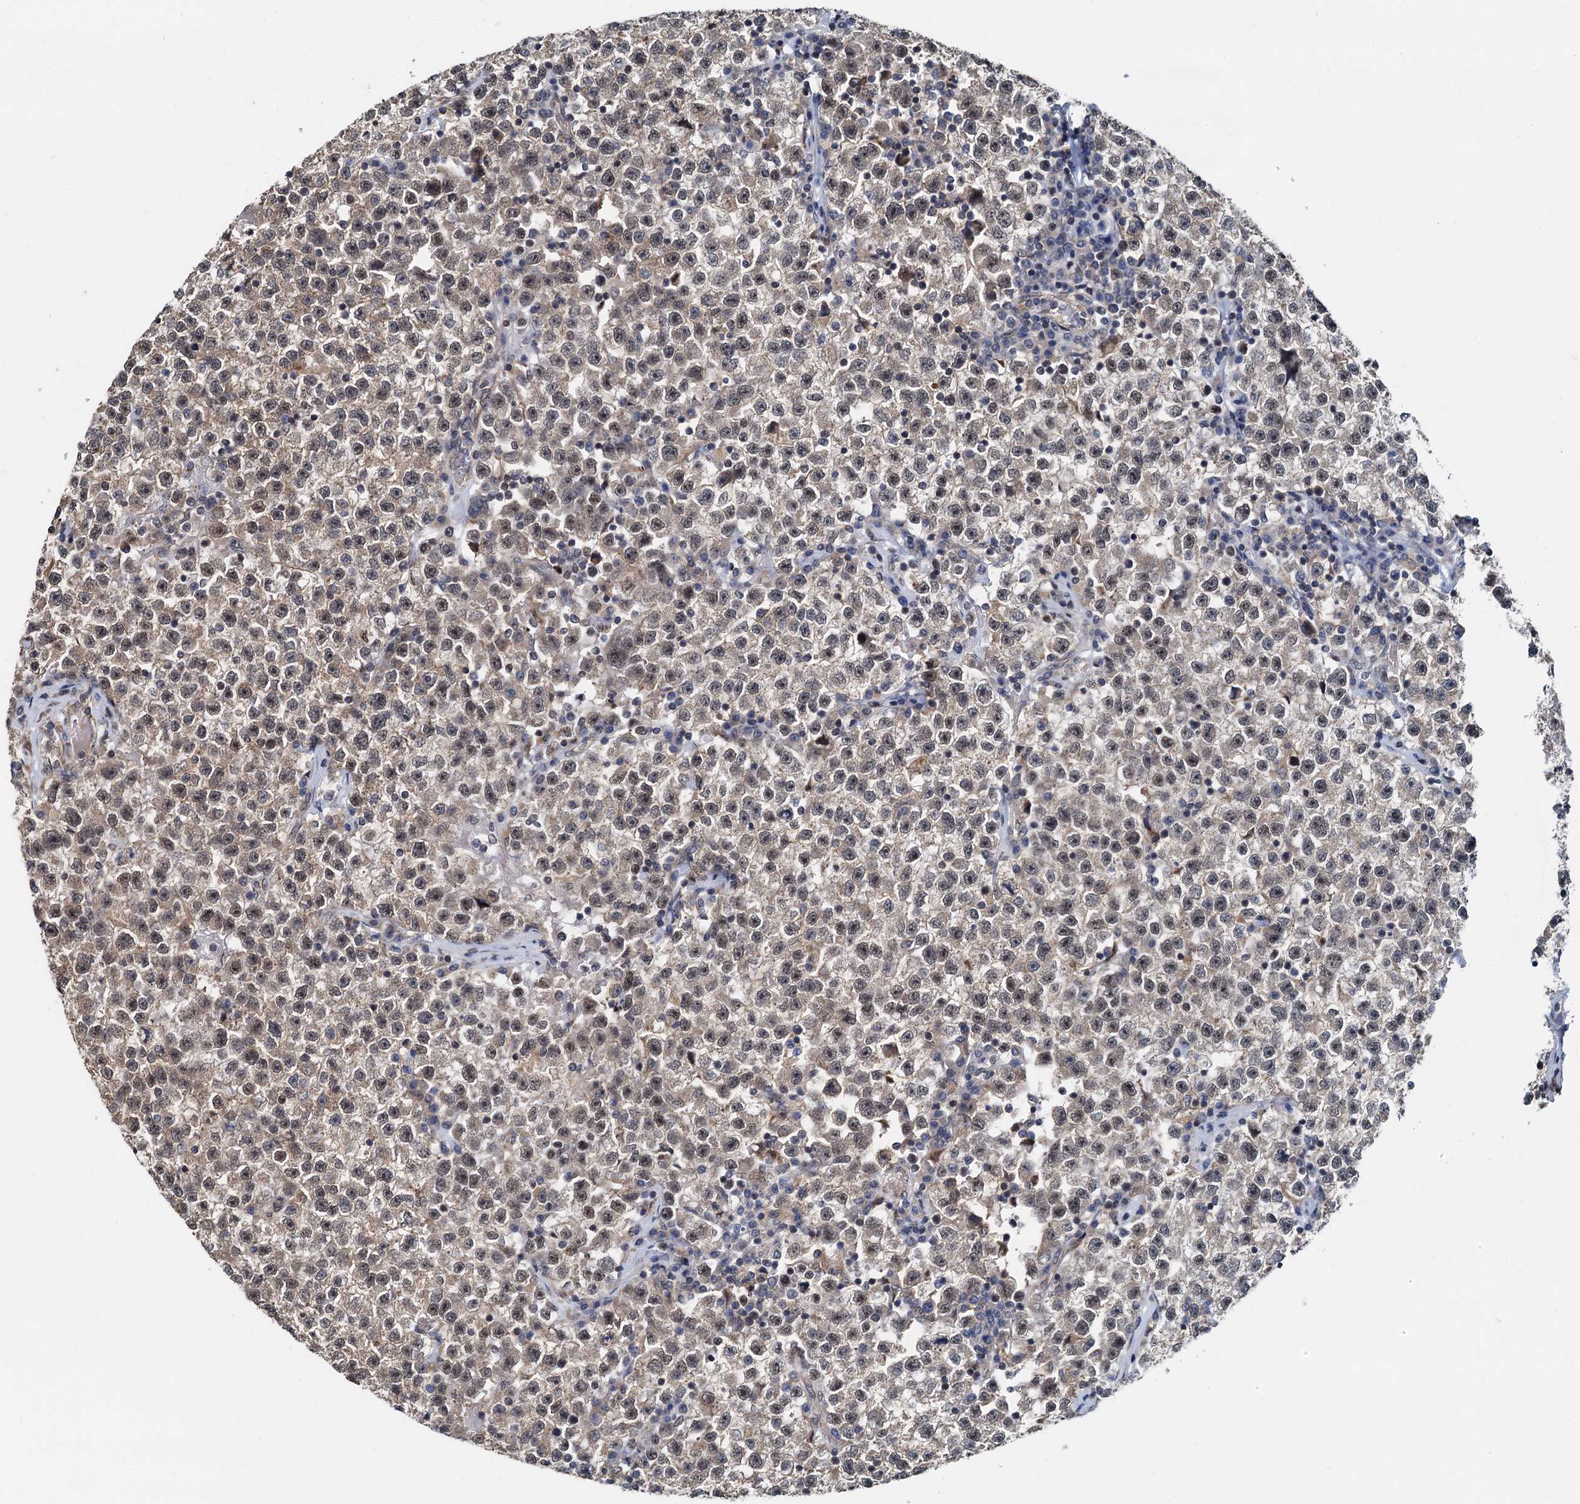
{"staining": {"intensity": "weak", "quantity": "25%-75%", "location": "nuclear"}, "tissue": "testis cancer", "cell_type": "Tumor cells", "image_type": "cancer", "snomed": [{"axis": "morphology", "description": "Seminoma, NOS"}, {"axis": "topography", "description": "Testis"}], "caption": "A brown stain labels weak nuclear positivity of a protein in human testis cancer (seminoma) tumor cells.", "gene": "MCMBP", "patient": {"sex": "male", "age": 22}}